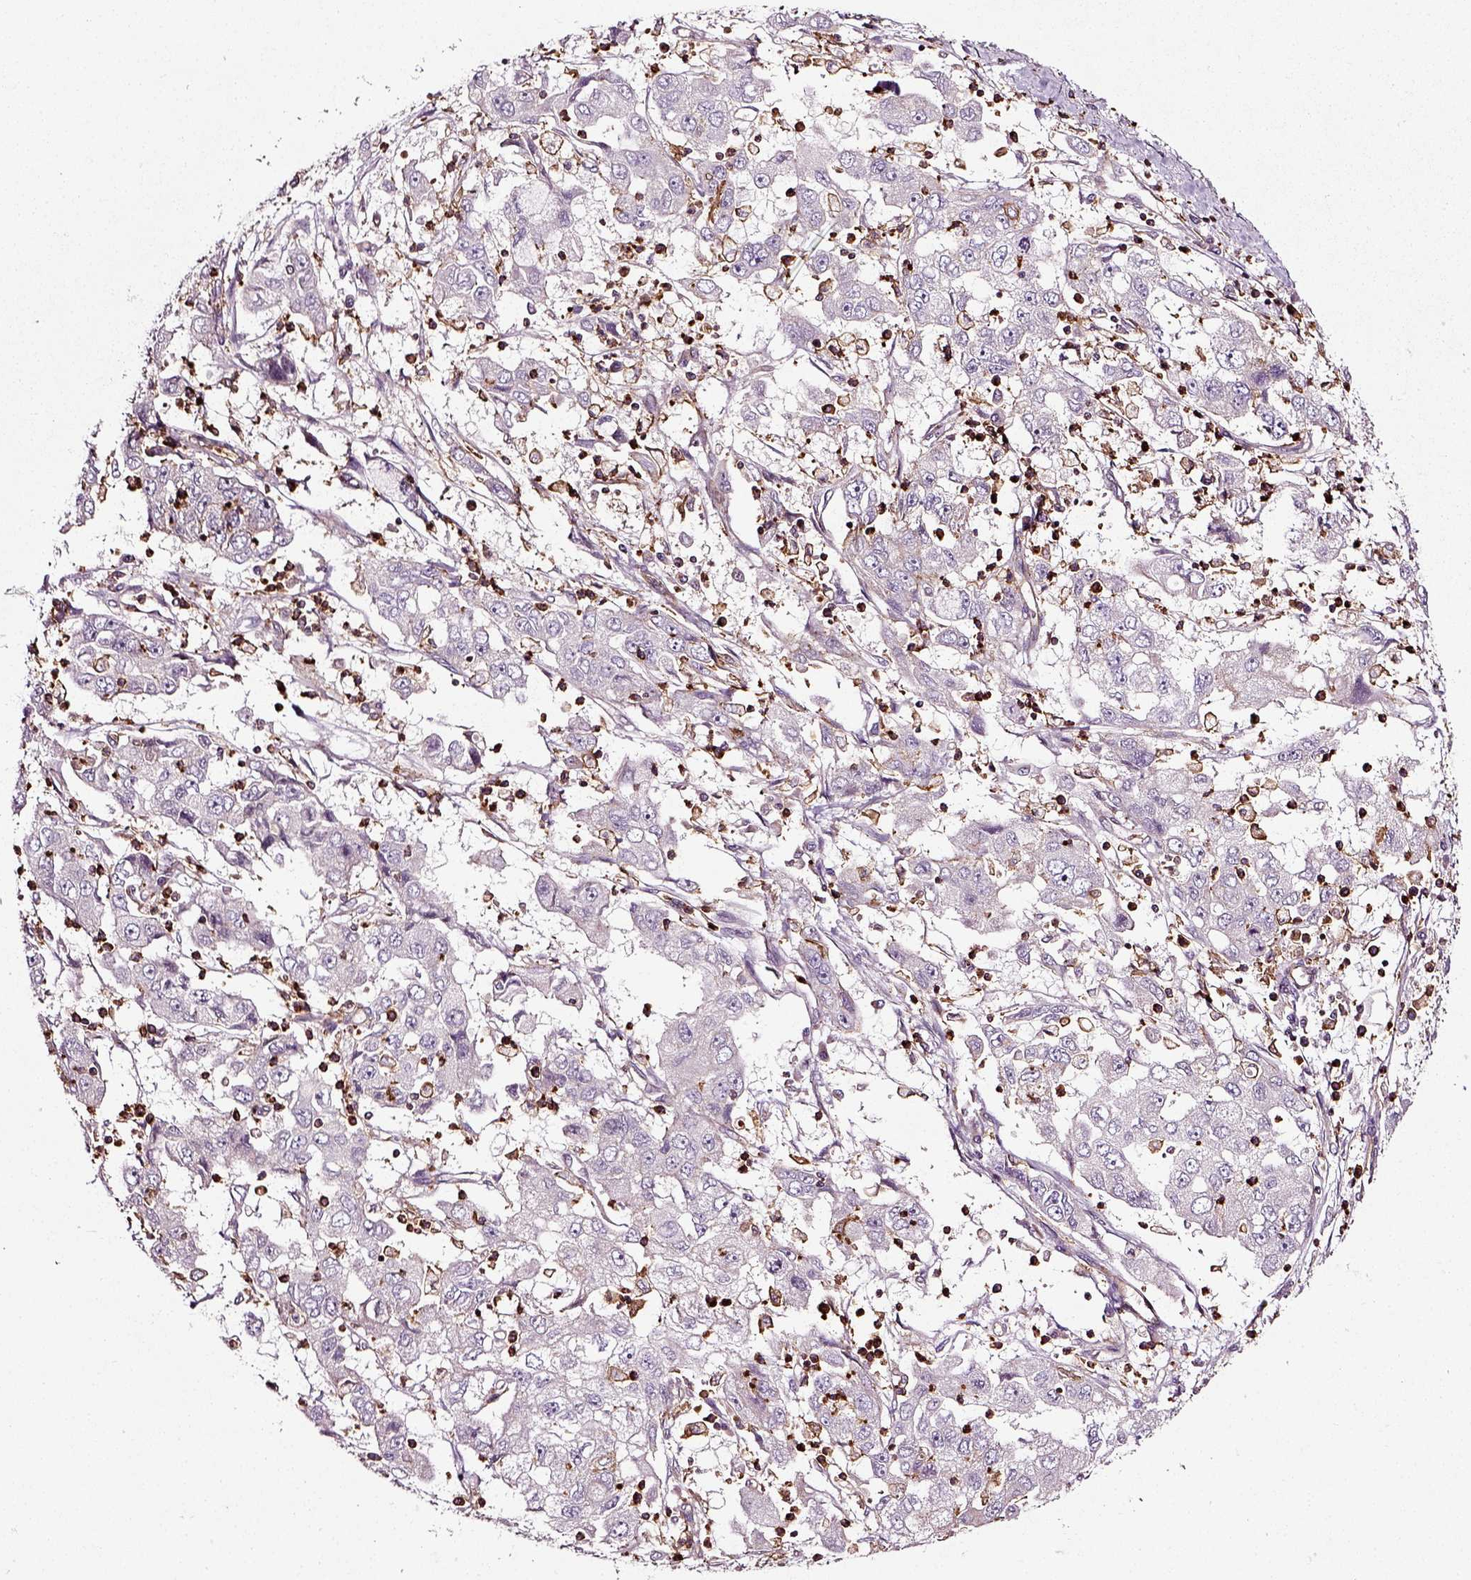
{"staining": {"intensity": "negative", "quantity": "none", "location": "none"}, "tissue": "cervical cancer", "cell_type": "Tumor cells", "image_type": "cancer", "snomed": [{"axis": "morphology", "description": "Squamous cell carcinoma, NOS"}, {"axis": "topography", "description": "Cervix"}], "caption": "High magnification brightfield microscopy of cervical cancer (squamous cell carcinoma) stained with DAB (3,3'-diaminobenzidine) (brown) and counterstained with hematoxylin (blue): tumor cells show no significant staining.", "gene": "RHOF", "patient": {"sex": "female", "age": 36}}